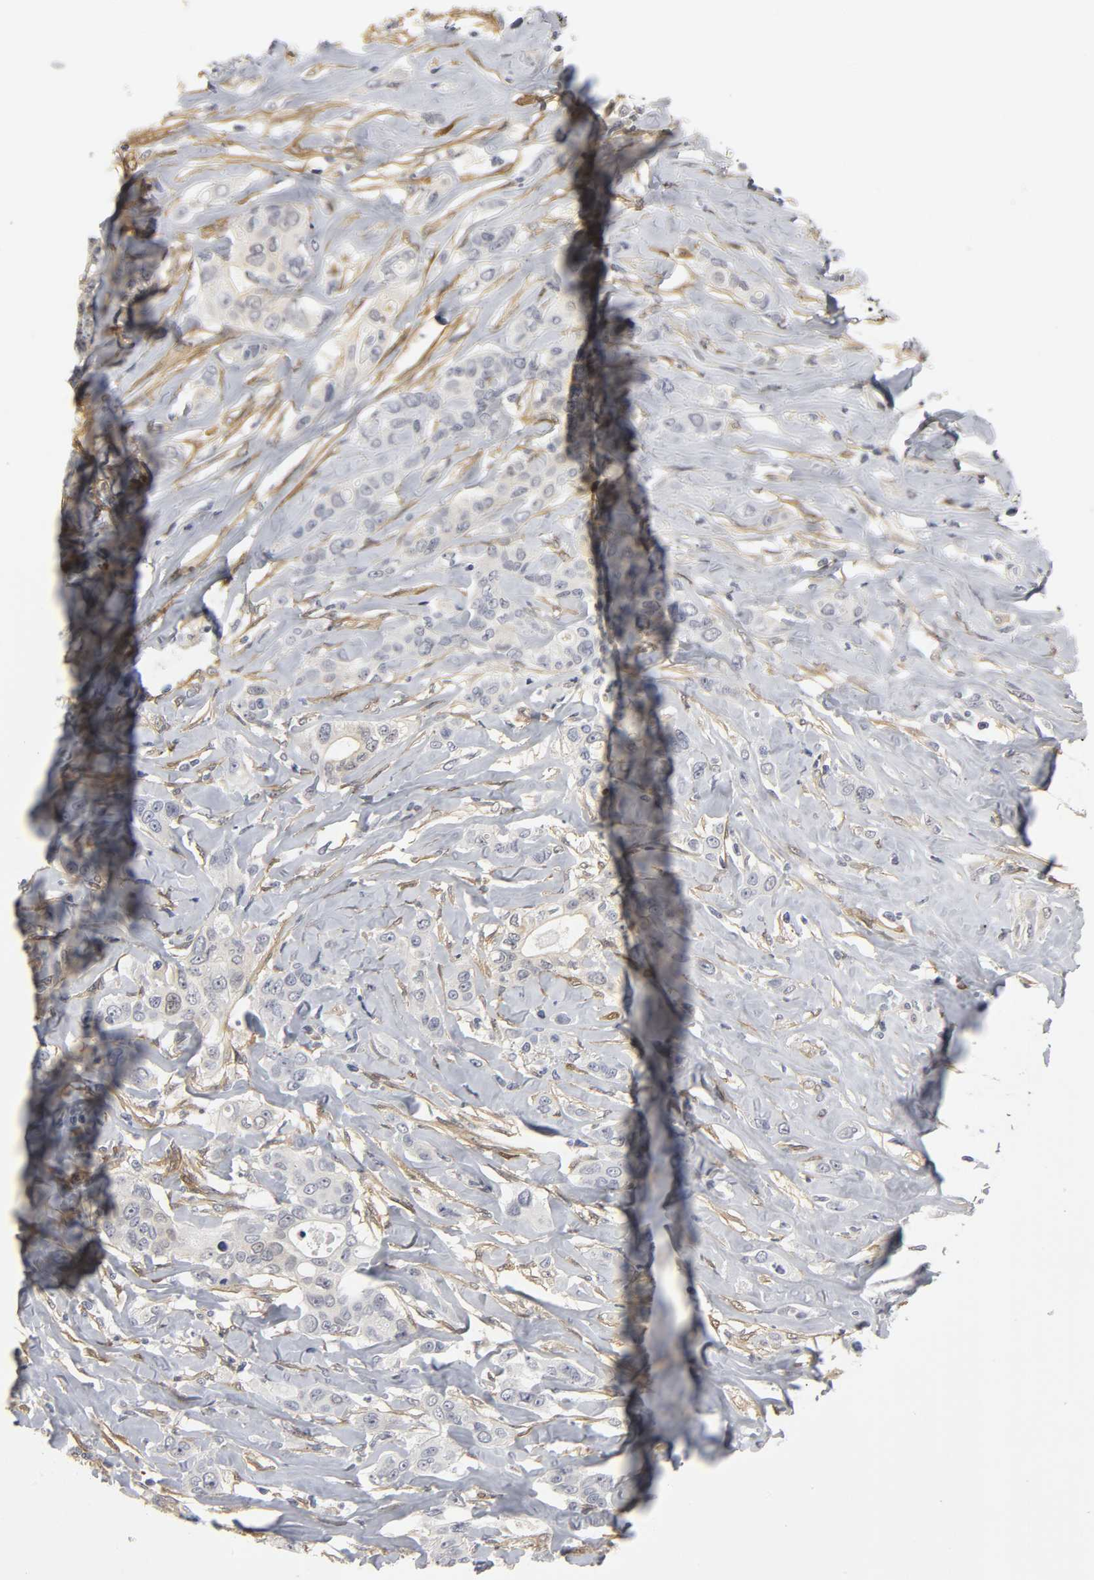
{"staining": {"intensity": "negative", "quantity": "none", "location": "none"}, "tissue": "liver cancer", "cell_type": "Tumor cells", "image_type": "cancer", "snomed": [{"axis": "morphology", "description": "Cholangiocarcinoma"}, {"axis": "topography", "description": "Liver"}], "caption": "Immunohistochemical staining of liver cancer exhibits no significant staining in tumor cells.", "gene": "PDLIM3", "patient": {"sex": "female", "age": 67}}